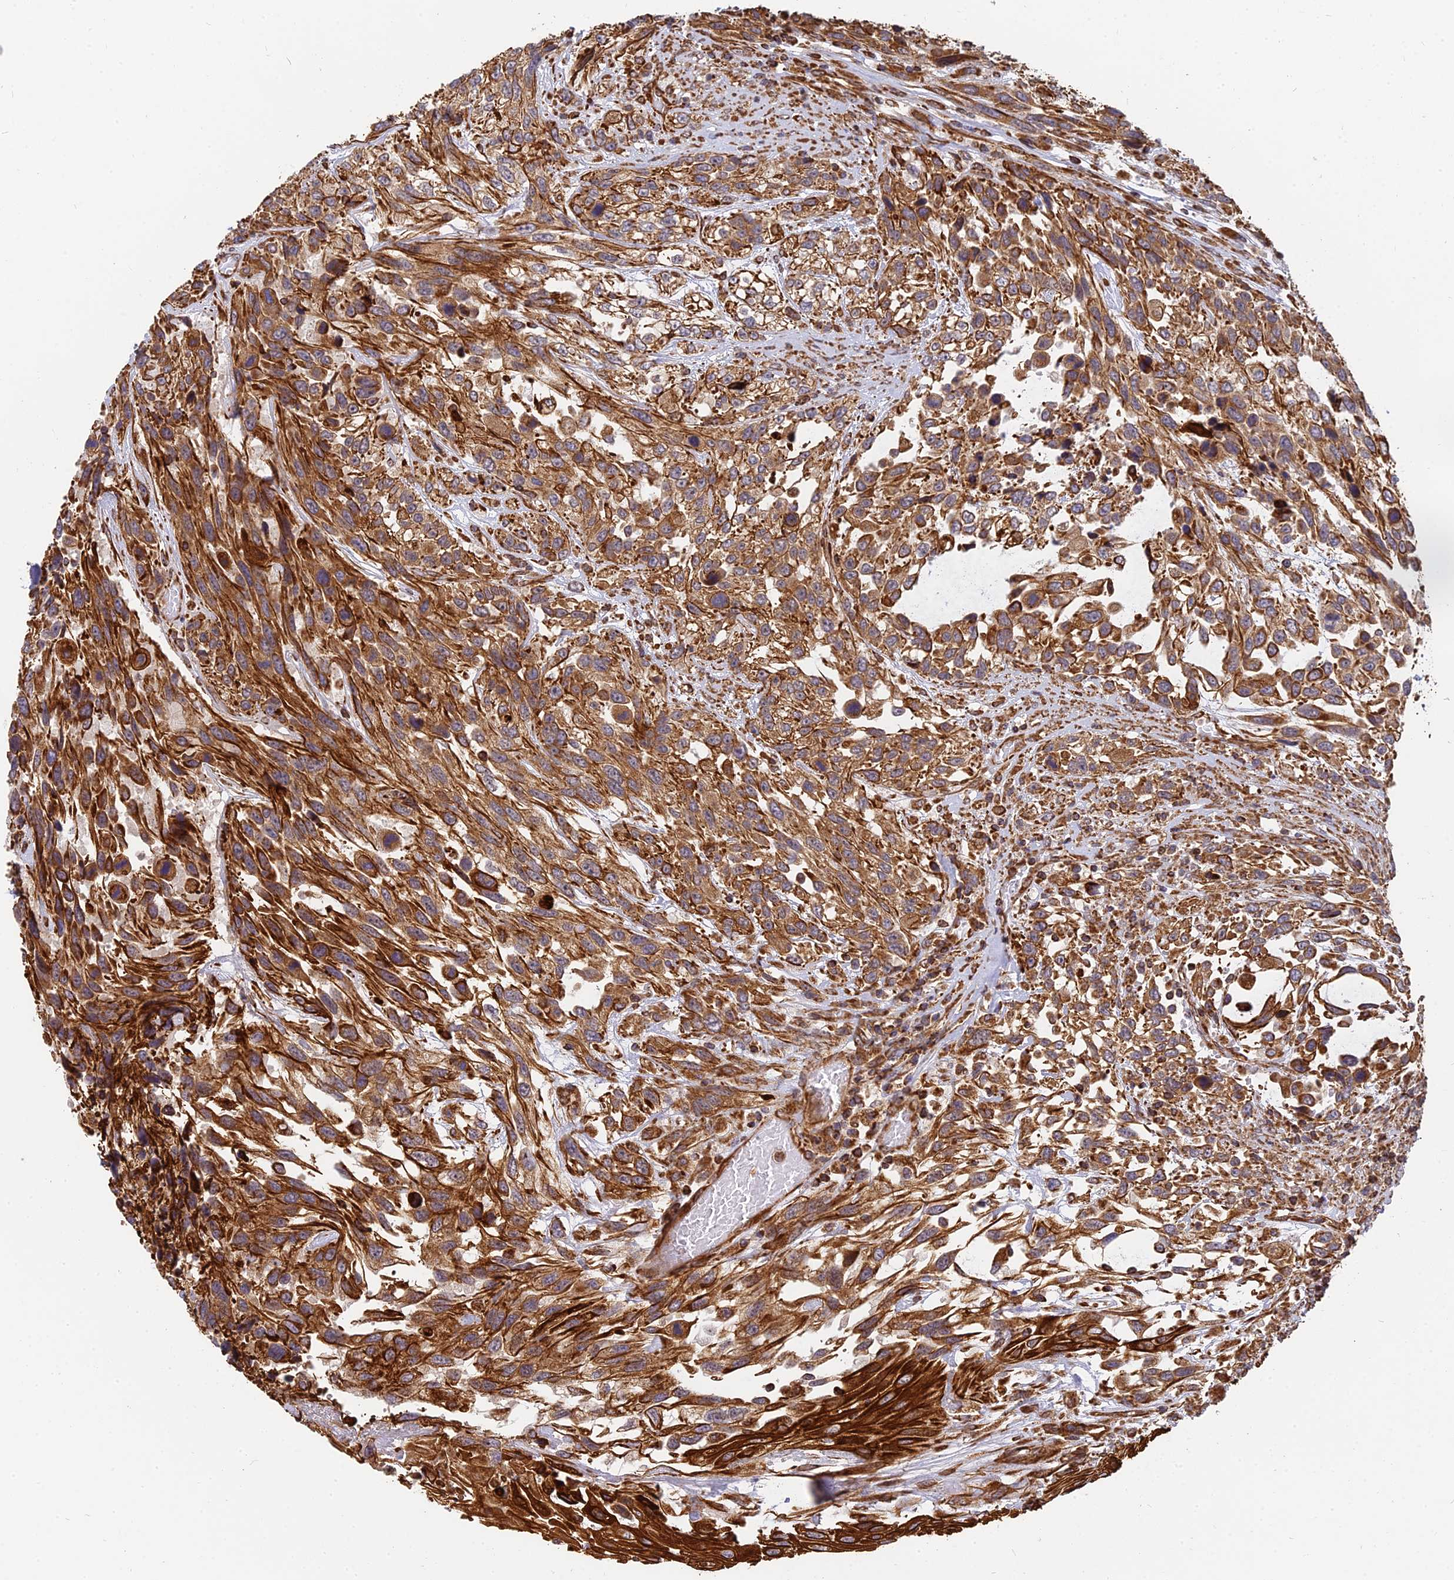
{"staining": {"intensity": "moderate", "quantity": ">75%", "location": "cytoplasmic/membranous"}, "tissue": "urothelial cancer", "cell_type": "Tumor cells", "image_type": "cancer", "snomed": [{"axis": "morphology", "description": "Urothelial carcinoma, High grade"}, {"axis": "topography", "description": "Urinary bladder"}], "caption": "Immunohistochemical staining of urothelial cancer exhibits moderate cytoplasmic/membranous protein expression in approximately >75% of tumor cells.", "gene": "DSTYK", "patient": {"sex": "female", "age": 70}}